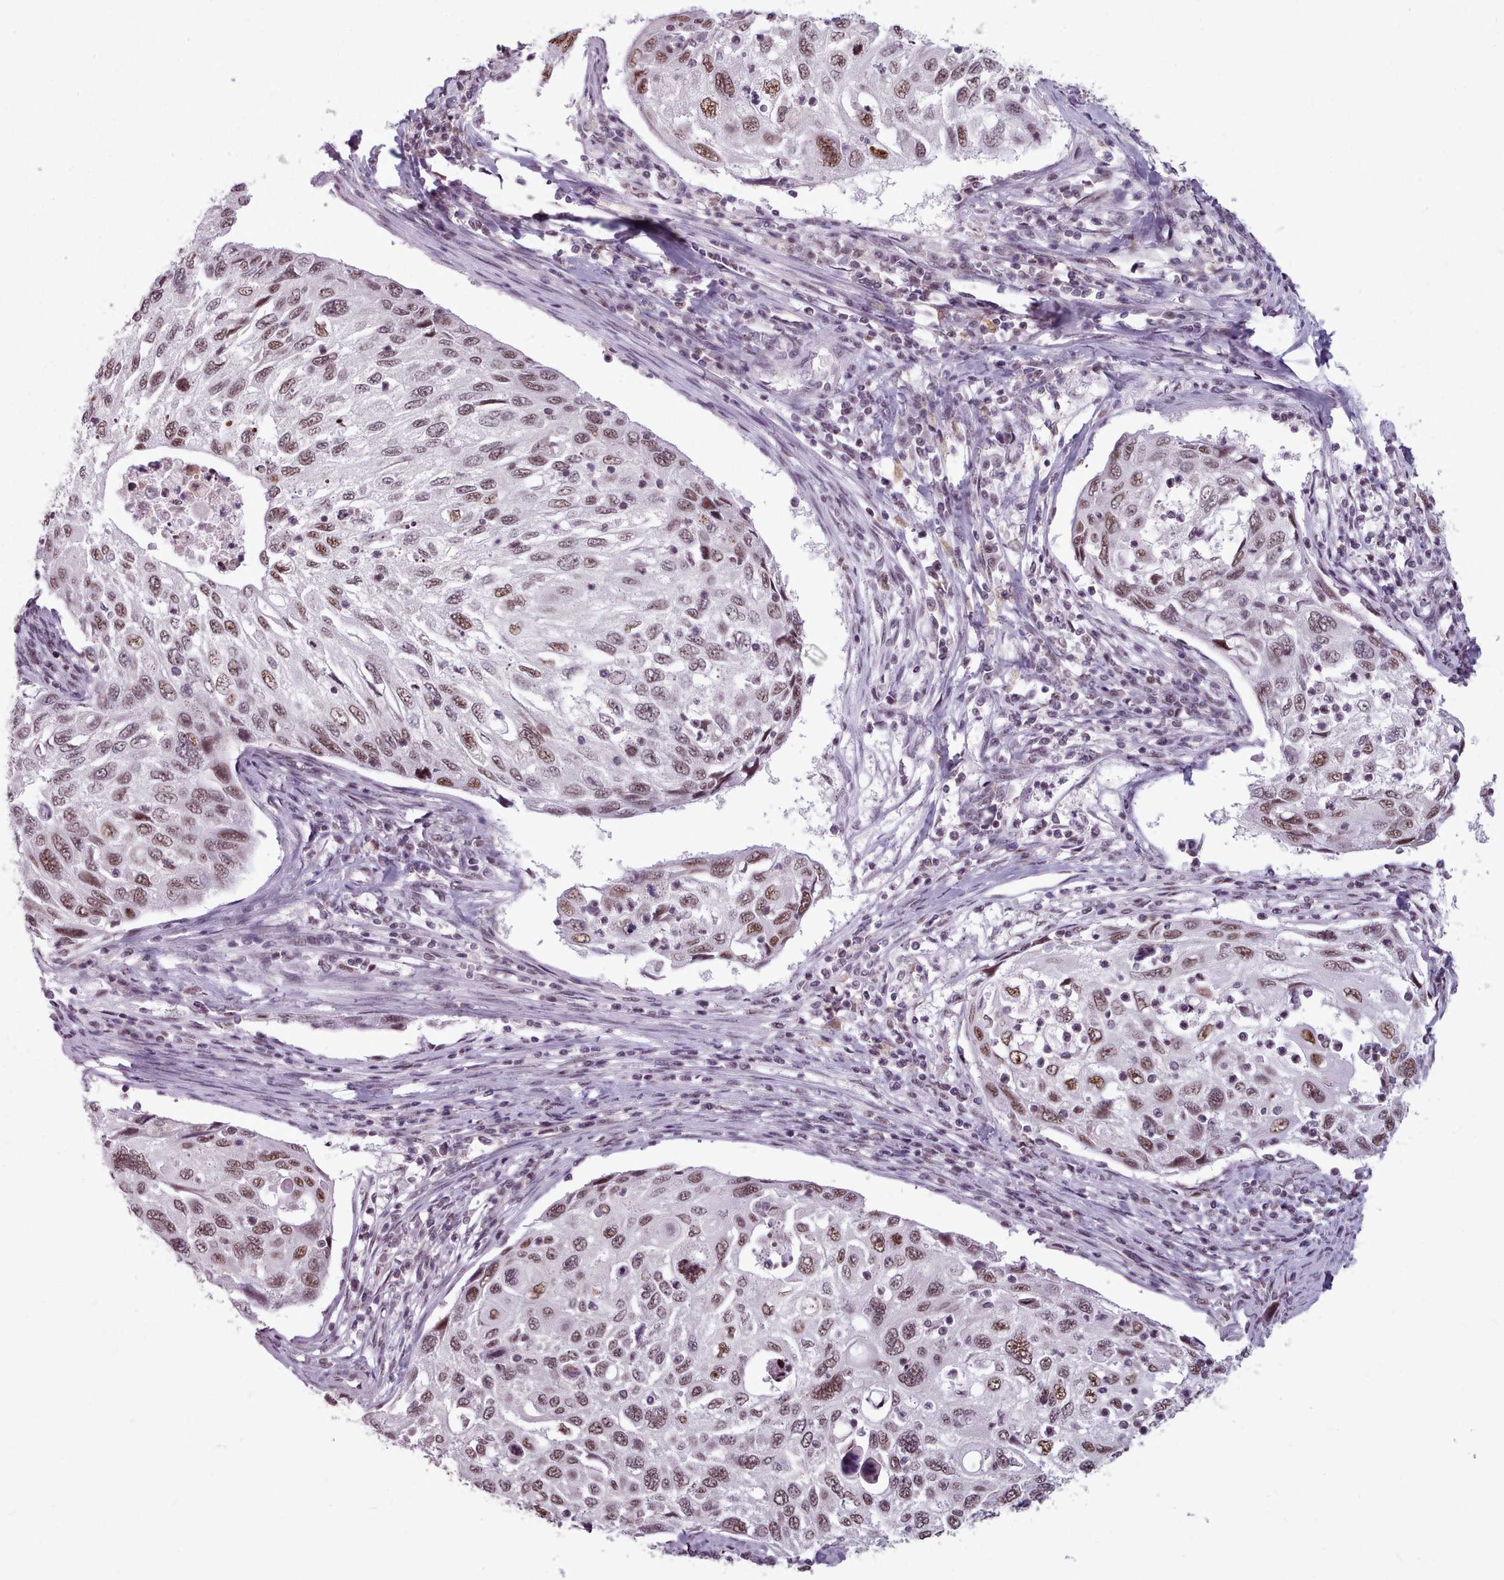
{"staining": {"intensity": "moderate", "quantity": ">75%", "location": "nuclear"}, "tissue": "cervical cancer", "cell_type": "Tumor cells", "image_type": "cancer", "snomed": [{"axis": "morphology", "description": "Squamous cell carcinoma, NOS"}, {"axis": "topography", "description": "Cervix"}], "caption": "The histopathology image displays staining of cervical squamous cell carcinoma, revealing moderate nuclear protein staining (brown color) within tumor cells.", "gene": "SRRM1", "patient": {"sex": "female", "age": 70}}